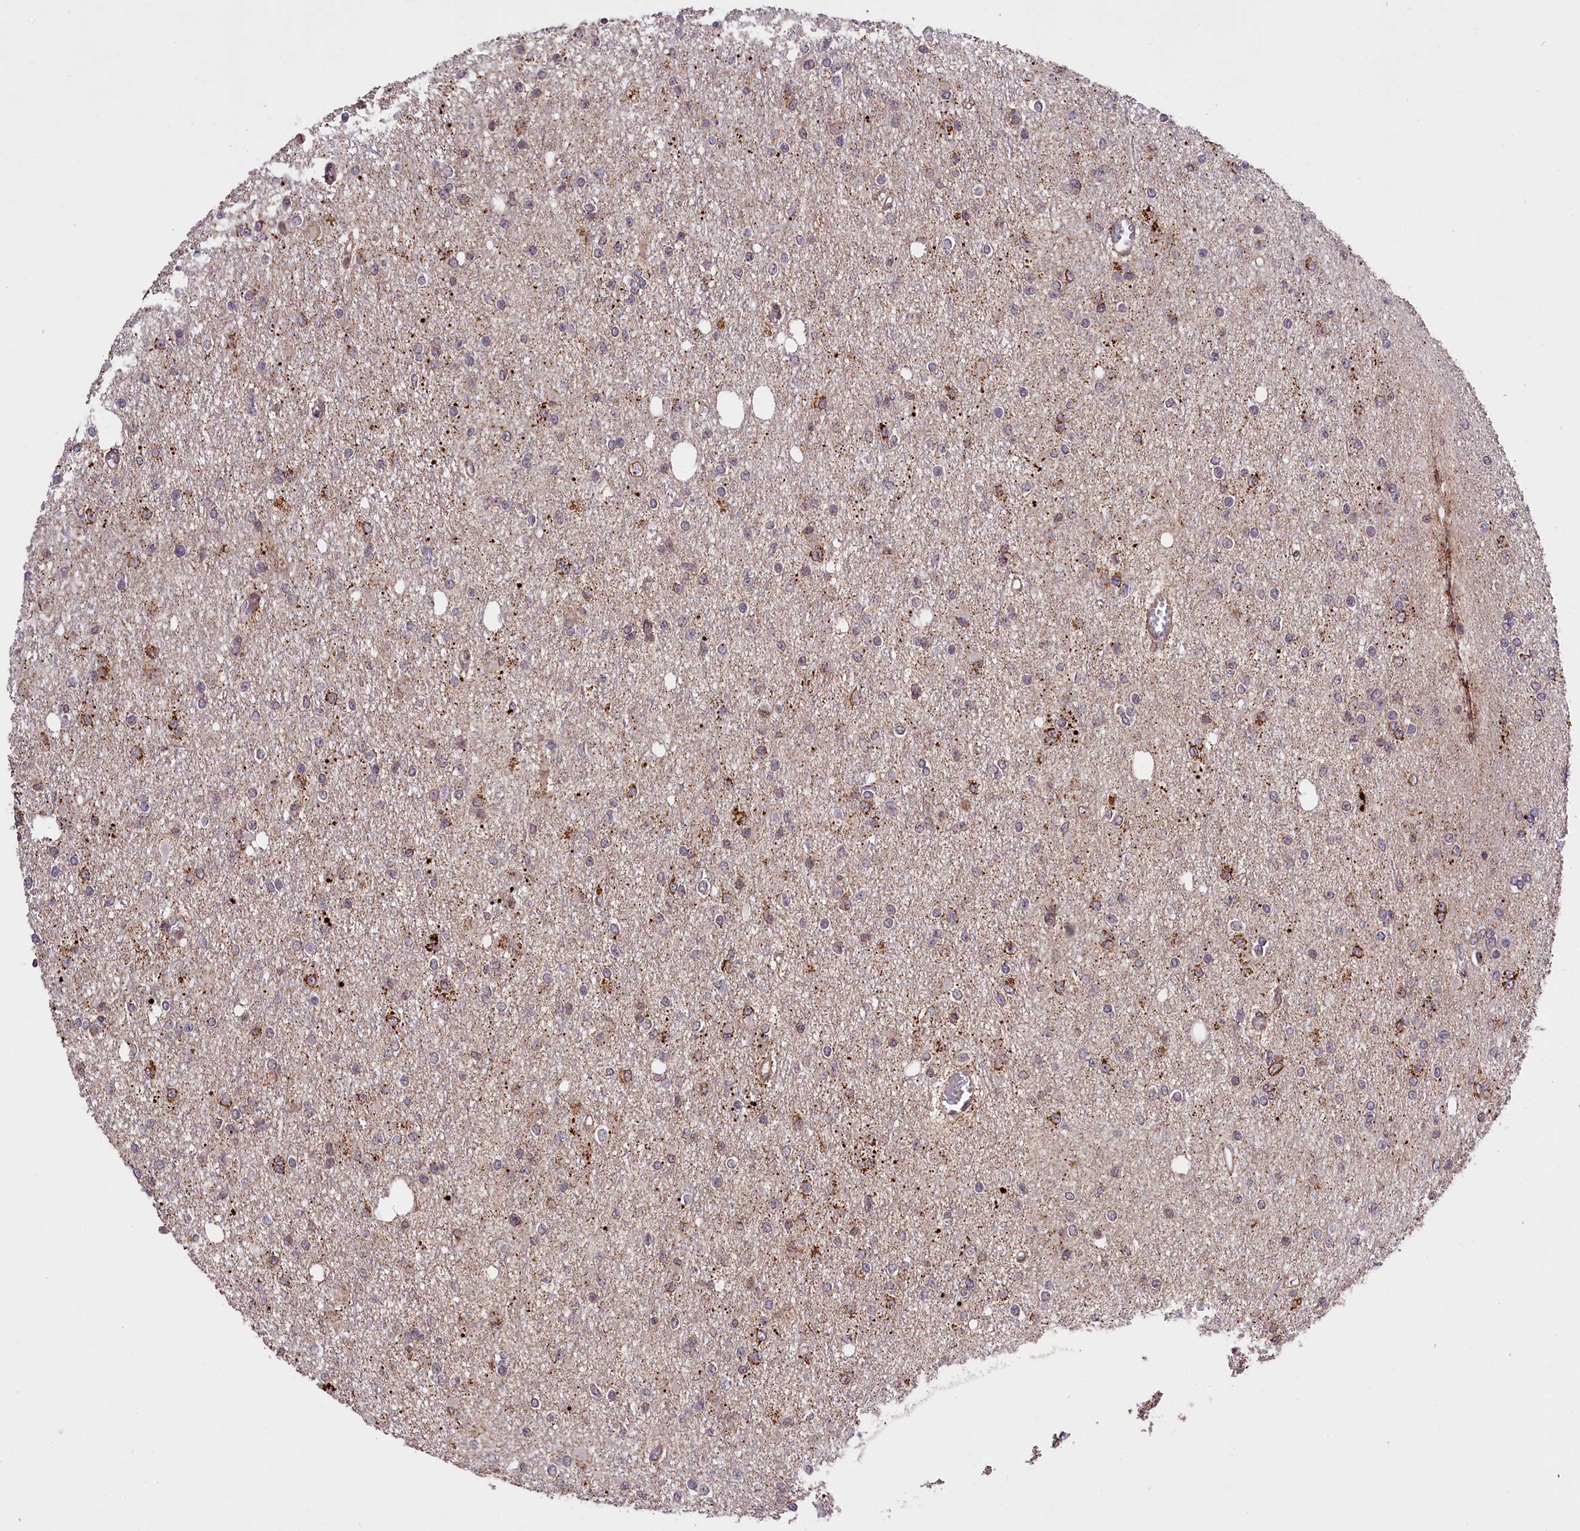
{"staining": {"intensity": "weak", "quantity": "25%-75%", "location": "cytoplasmic/membranous"}, "tissue": "glioma", "cell_type": "Tumor cells", "image_type": "cancer", "snomed": [{"axis": "morphology", "description": "Glioma, malignant, Low grade"}, {"axis": "topography", "description": "Brain"}], "caption": "Weak cytoplasmic/membranous staining is appreciated in approximately 25%-75% of tumor cells in low-grade glioma (malignant). The staining was performed using DAB, with brown indicating positive protein expression. Nuclei are stained blue with hematoxylin.", "gene": "ZNF480", "patient": {"sex": "female", "age": 22}}